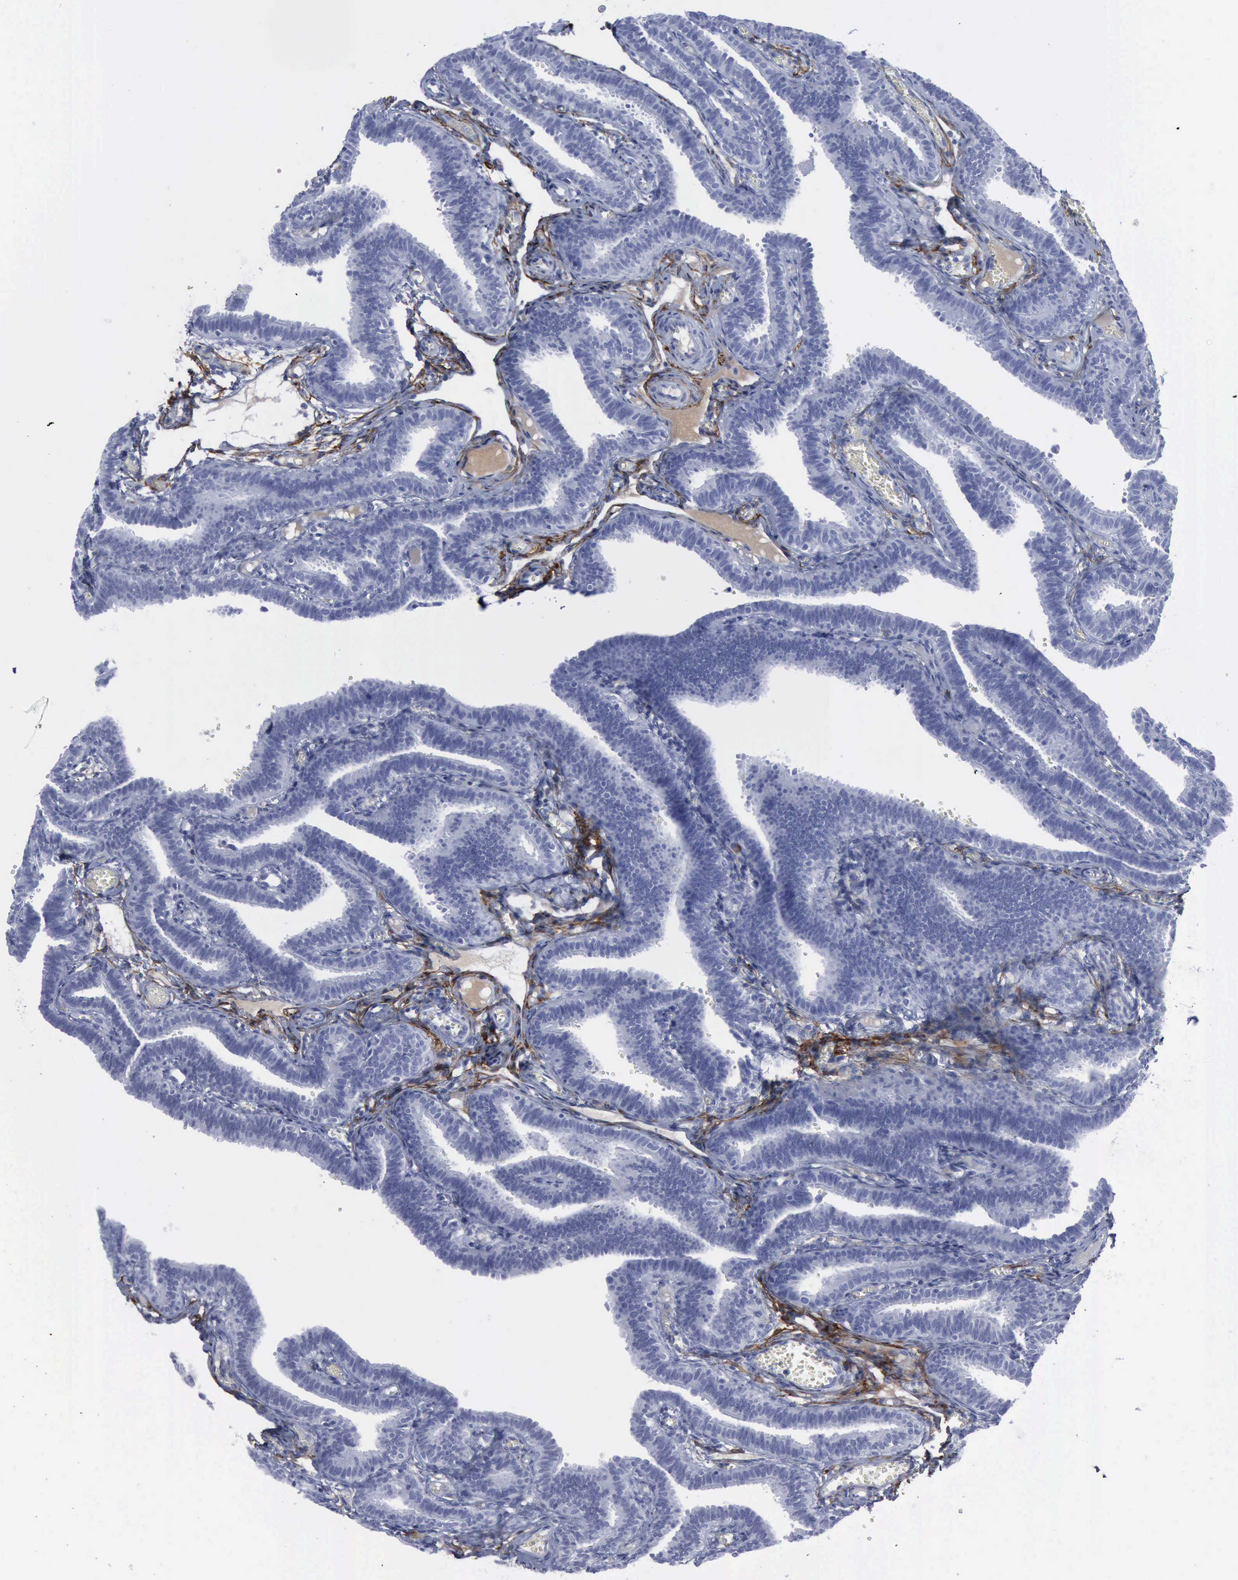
{"staining": {"intensity": "negative", "quantity": "none", "location": "none"}, "tissue": "fallopian tube", "cell_type": "Glandular cells", "image_type": "normal", "snomed": [{"axis": "morphology", "description": "Normal tissue, NOS"}, {"axis": "topography", "description": "Fallopian tube"}], "caption": "IHC micrograph of benign human fallopian tube stained for a protein (brown), which reveals no positivity in glandular cells. (DAB (3,3'-diaminobenzidine) immunohistochemistry visualized using brightfield microscopy, high magnification).", "gene": "NGFR", "patient": {"sex": "female", "age": 29}}